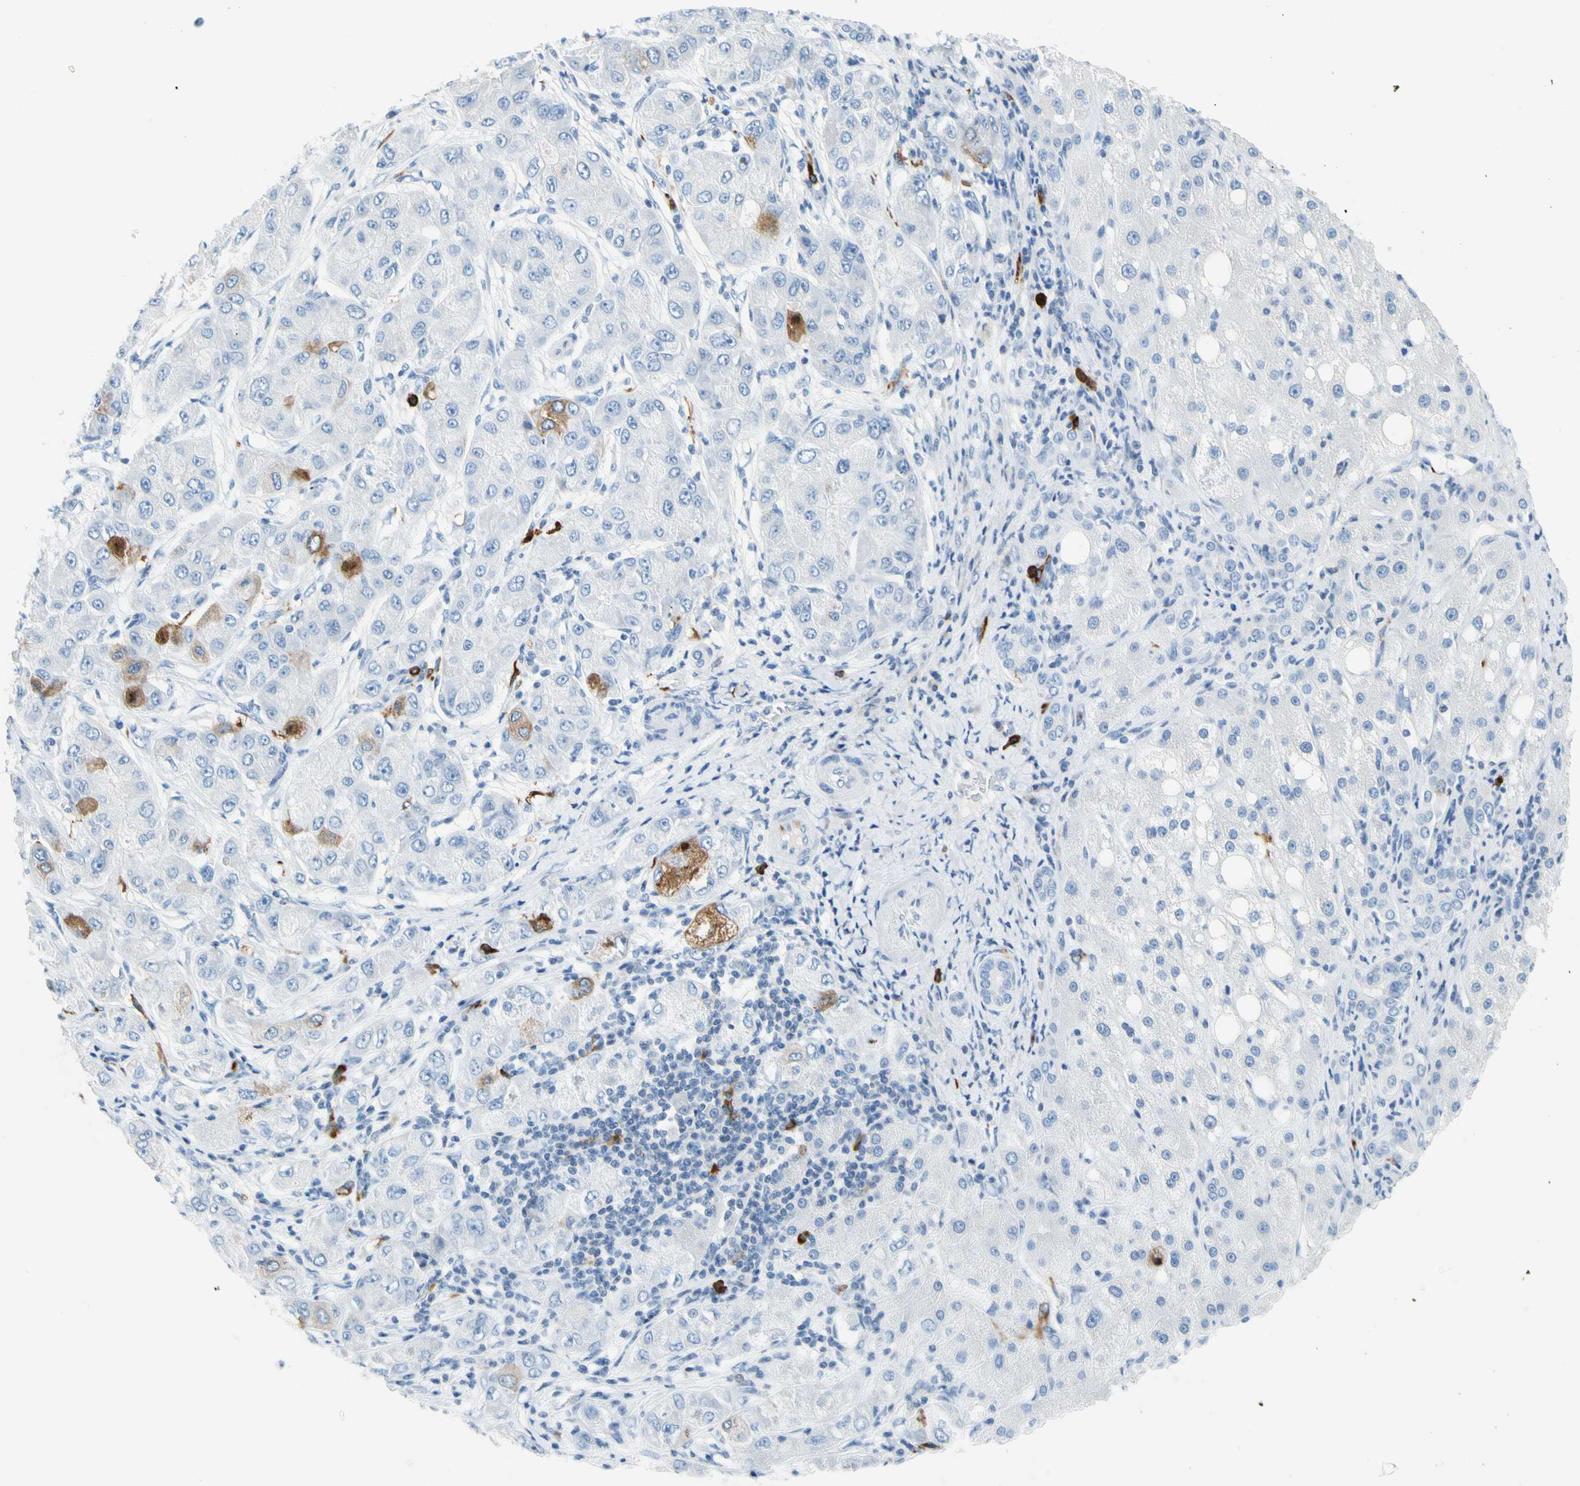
{"staining": {"intensity": "moderate", "quantity": "<25%", "location": "cytoplasmic/membranous"}, "tissue": "liver cancer", "cell_type": "Tumor cells", "image_type": "cancer", "snomed": [{"axis": "morphology", "description": "Carcinoma, Hepatocellular, NOS"}, {"axis": "topography", "description": "Liver"}], "caption": "Protein staining of liver cancer (hepatocellular carcinoma) tissue displays moderate cytoplasmic/membranous staining in approximately <25% of tumor cells.", "gene": "TACC3", "patient": {"sex": "male", "age": 80}}